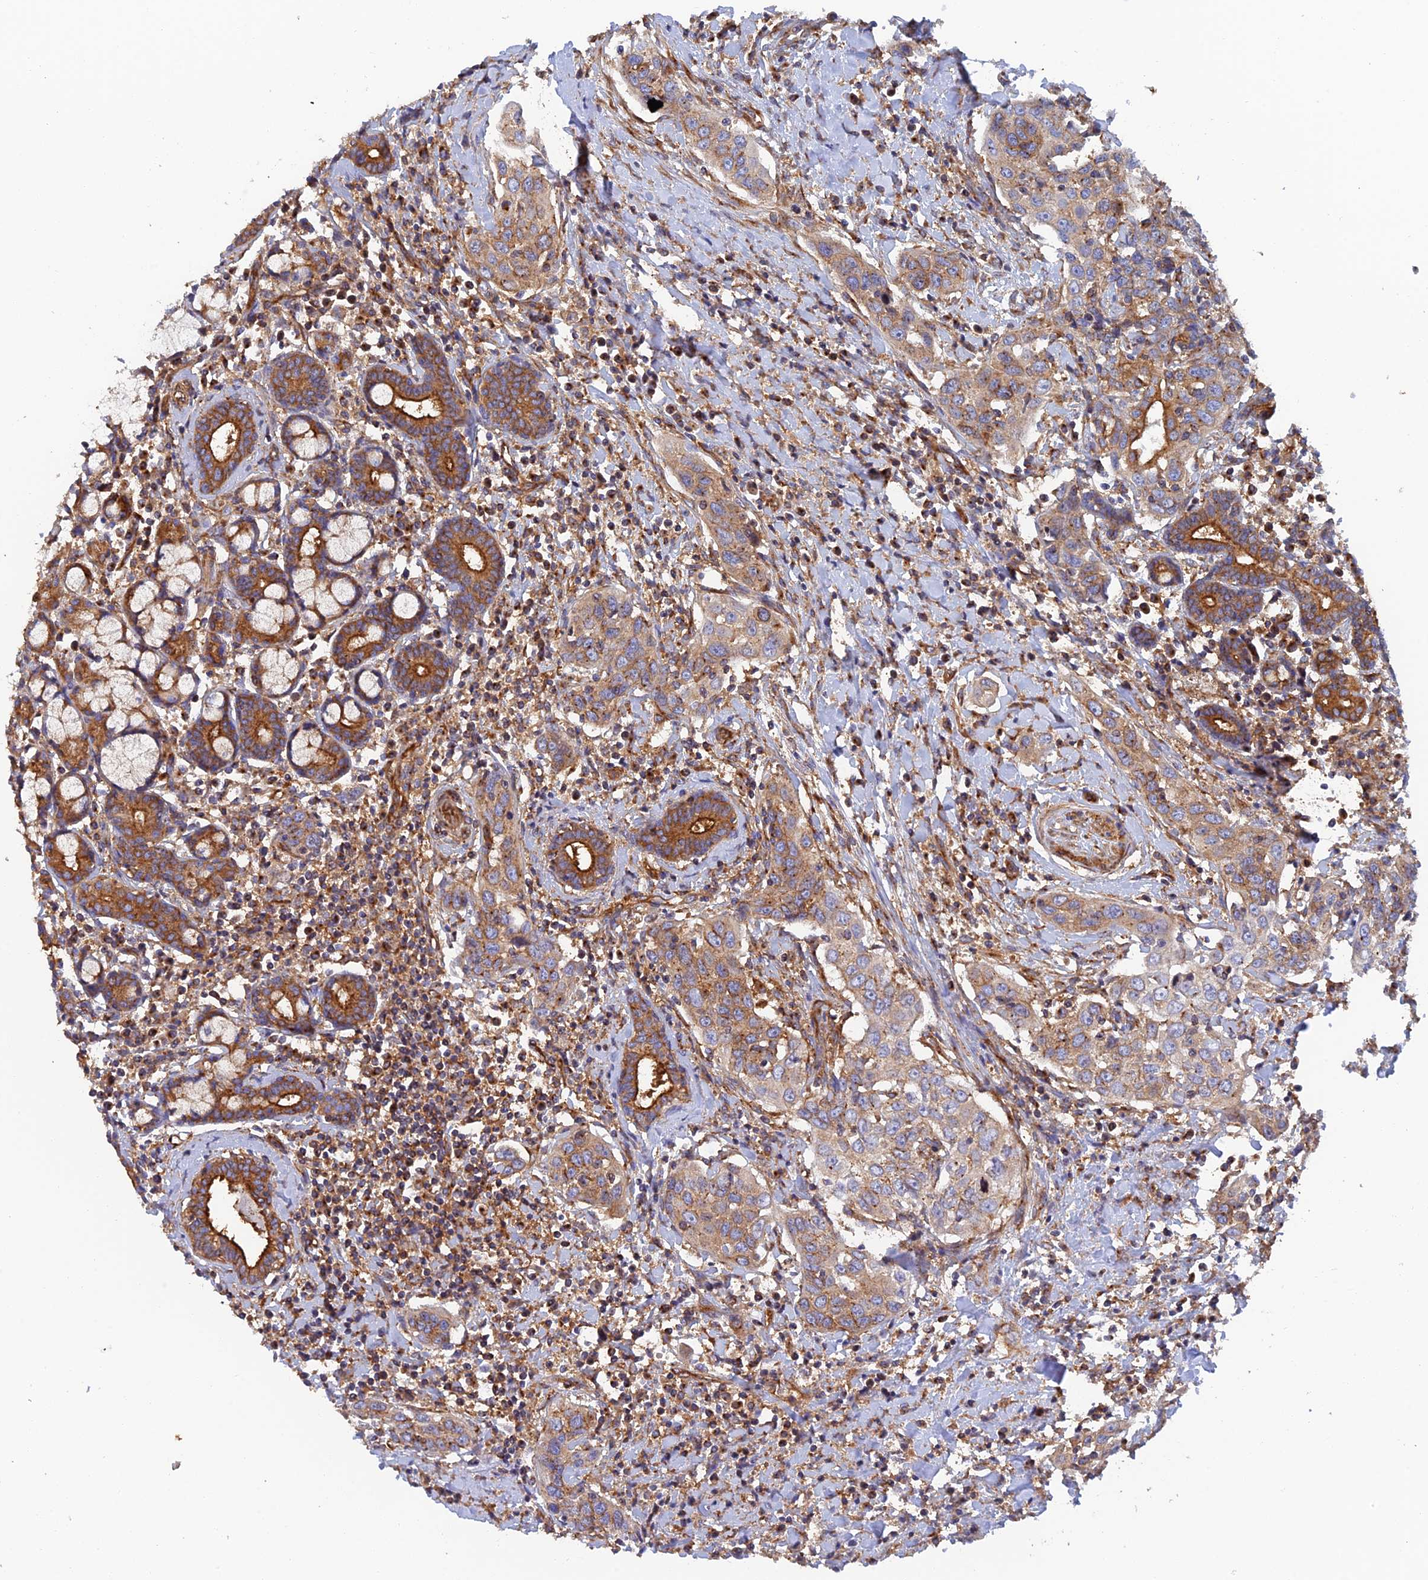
{"staining": {"intensity": "weak", "quantity": ">75%", "location": "cytoplasmic/membranous"}, "tissue": "head and neck cancer", "cell_type": "Tumor cells", "image_type": "cancer", "snomed": [{"axis": "morphology", "description": "Squamous cell carcinoma, NOS"}, {"axis": "topography", "description": "Oral tissue"}, {"axis": "topography", "description": "Head-Neck"}], "caption": "Immunohistochemistry (IHC) of head and neck cancer displays low levels of weak cytoplasmic/membranous expression in about >75% of tumor cells.", "gene": "DCTN2", "patient": {"sex": "female", "age": 50}}